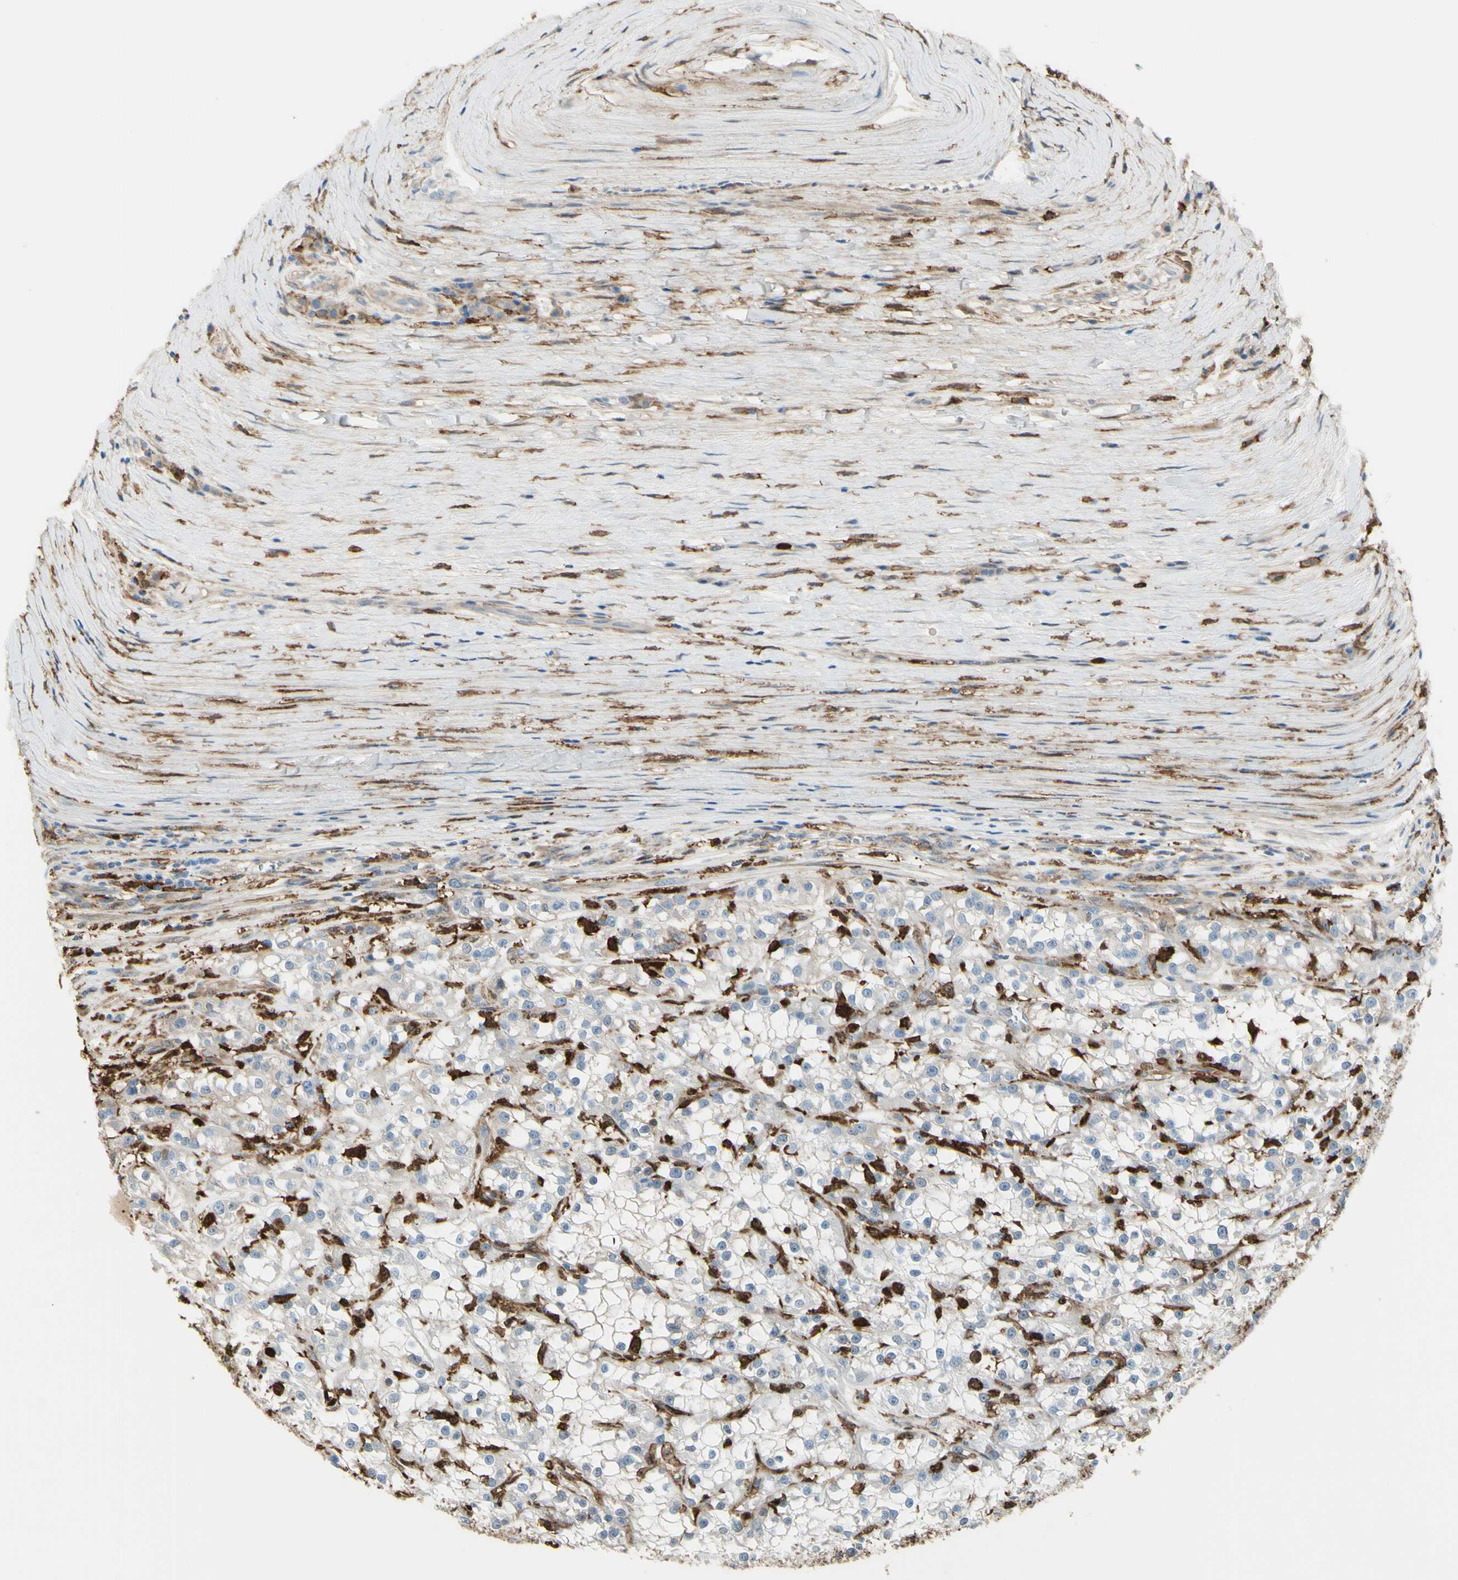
{"staining": {"intensity": "weak", "quantity": "25%-75%", "location": "cytoplasmic/membranous"}, "tissue": "renal cancer", "cell_type": "Tumor cells", "image_type": "cancer", "snomed": [{"axis": "morphology", "description": "Adenocarcinoma, NOS"}, {"axis": "topography", "description": "Kidney"}], "caption": "The photomicrograph reveals staining of renal adenocarcinoma, revealing weak cytoplasmic/membranous protein positivity (brown color) within tumor cells.", "gene": "GSN", "patient": {"sex": "female", "age": 52}}